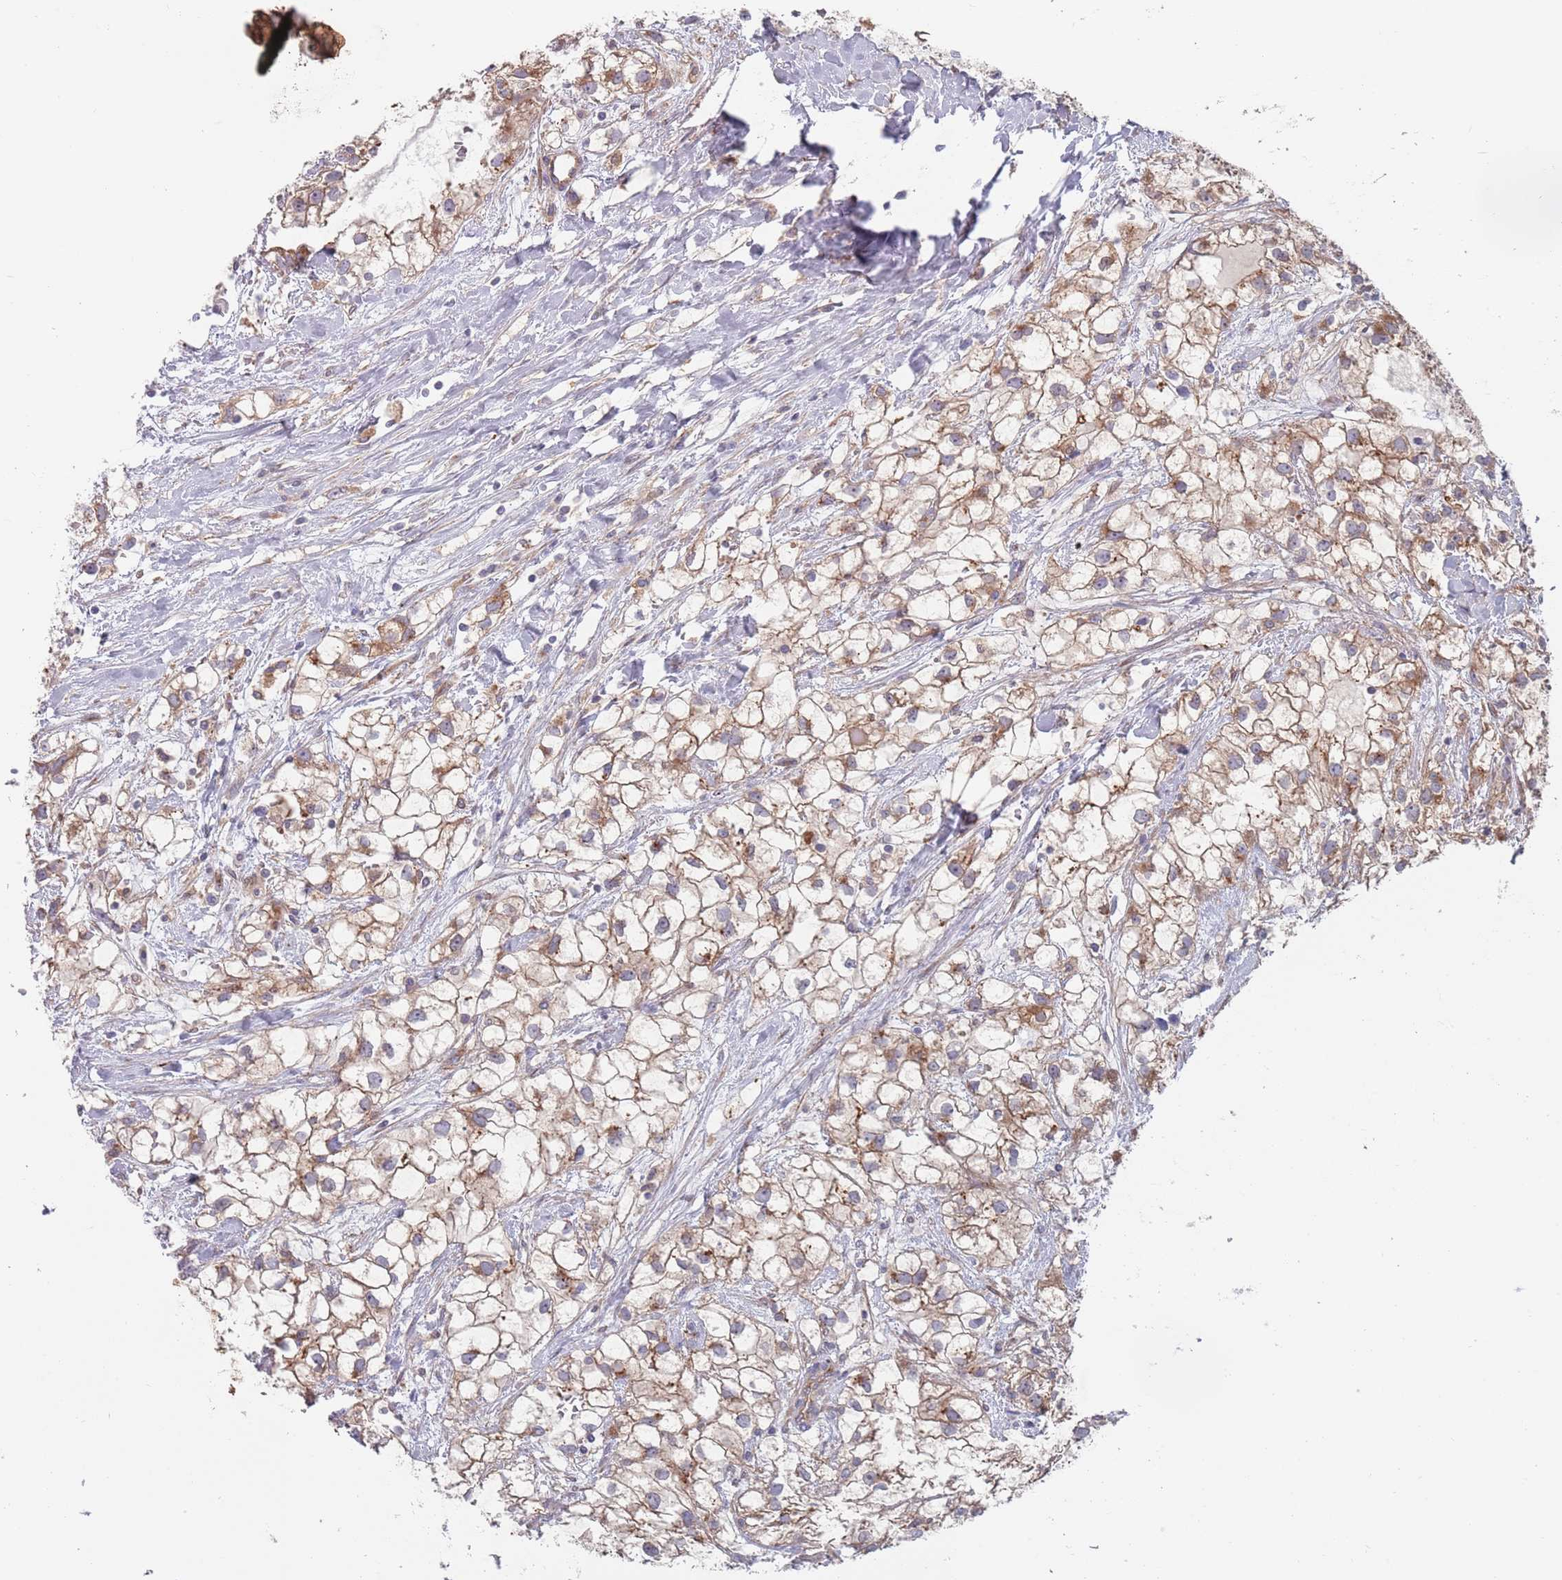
{"staining": {"intensity": "moderate", "quantity": ">75%", "location": "cytoplasmic/membranous"}, "tissue": "renal cancer", "cell_type": "Tumor cells", "image_type": "cancer", "snomed": [{"axis": "morphology", "description": "Adenocarcinoma, NOS"}, {"axis": "topography", "description": "Kidney"}], "caption": "This photomicrograph displays renal cancer stained with immunohistochemistry to label a protein in brown. The cytoplasmic/membranous of tumor cells show moderate positivity for the protein. Nuclei are counter-stained blue.", "gene": "APPL2", "patient": {"sex": "male", "age": 59}}